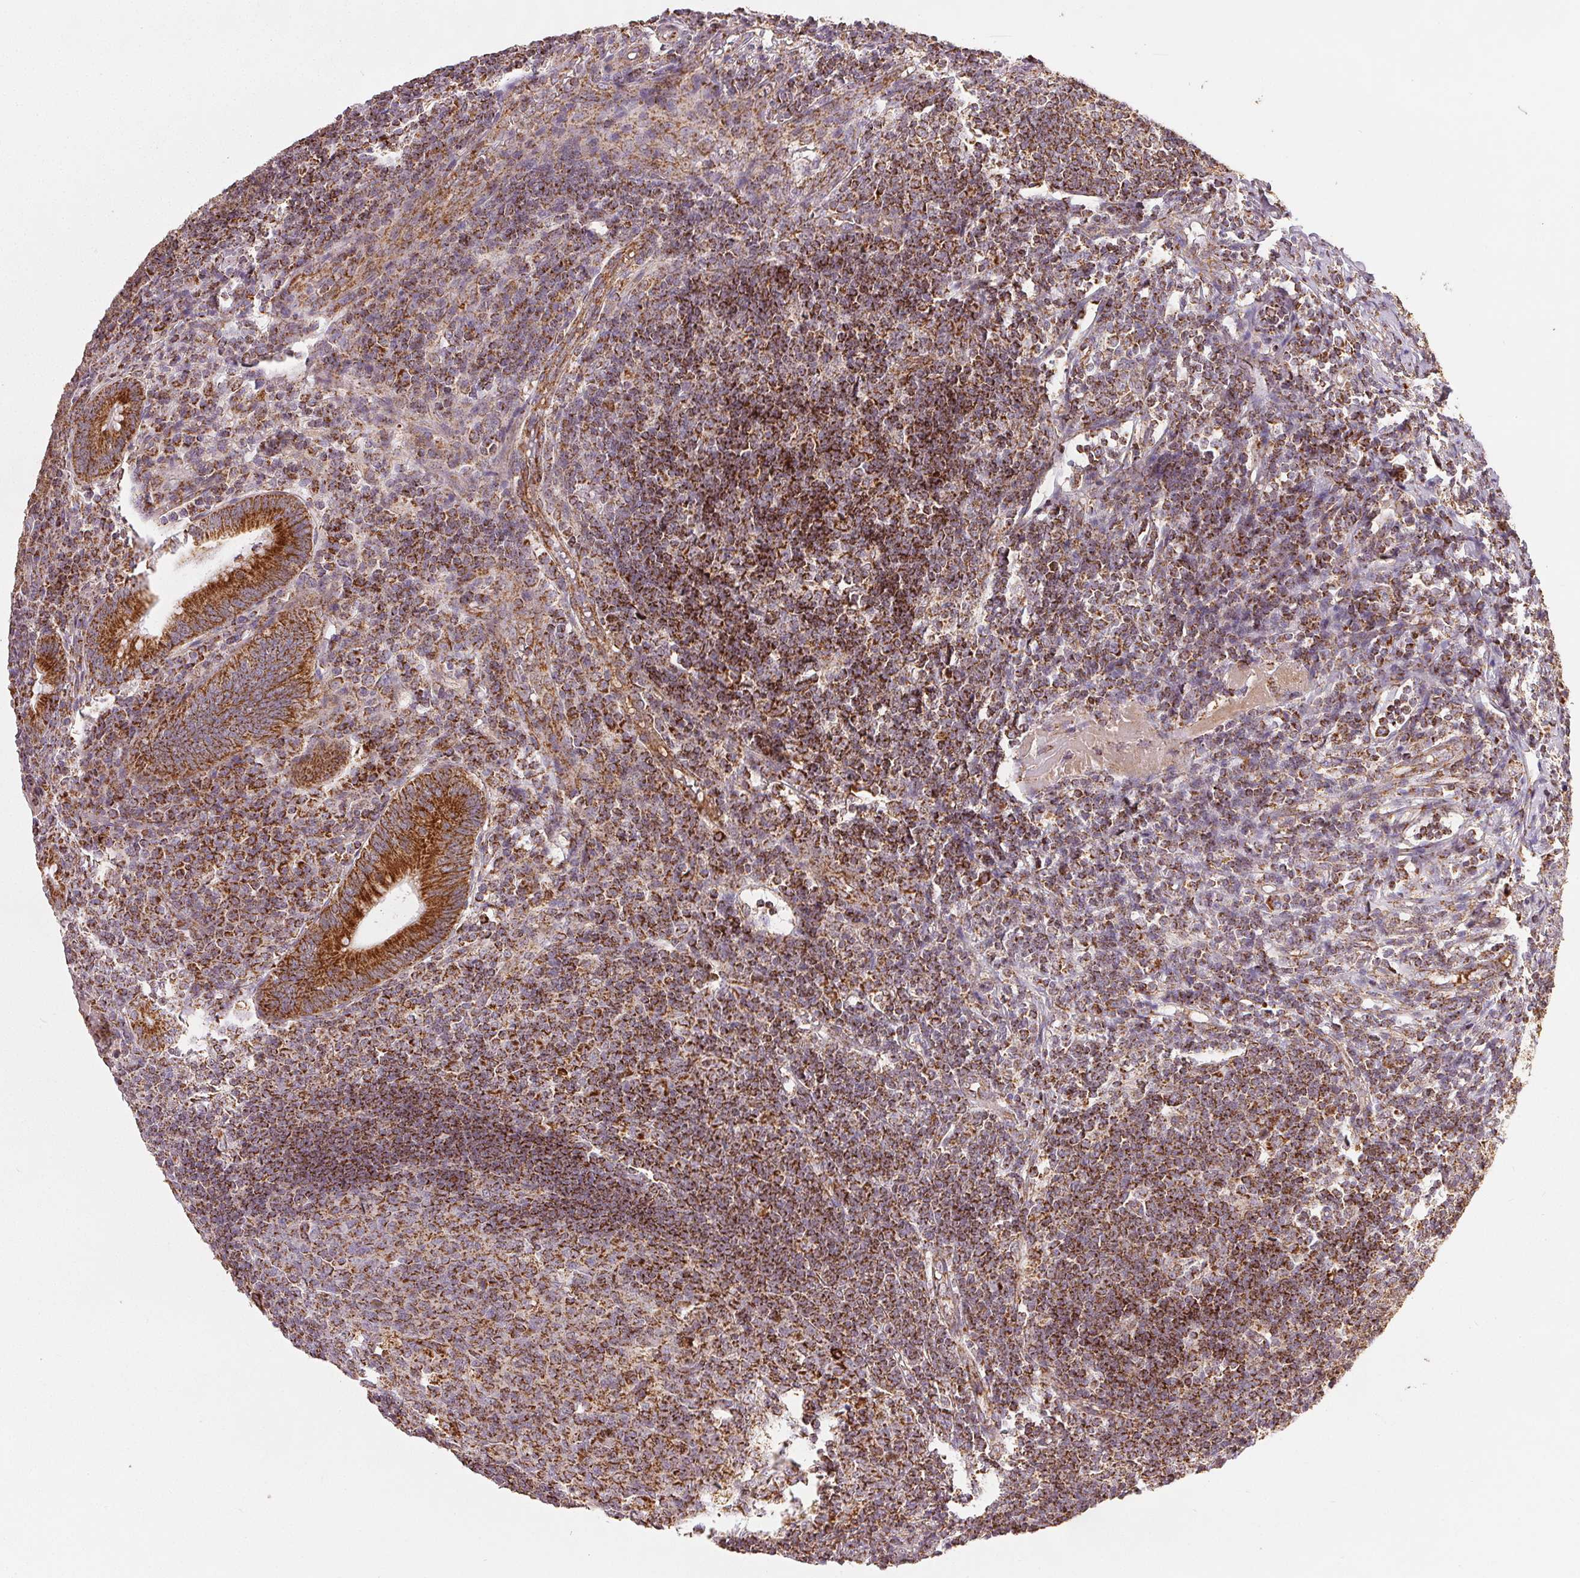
{"staining": {"intensity": "strong", "quantity": ">75%", "location": "cytoplasmic/membranous"}, "tissue": "appendix", "cell_type": "Glandular cells", "image_type": "normal", "snomed": [{"axis": "morphology", "description": "Normal tissue, NOS"}, {"axis": "topography", "description": "Appendix"}], "caption": "Immunohistochemistry histopathology image of normal appendix: human appendix stained using immunohistochemistry (IHC) exhibits high levels of strong protein expression localized specifically in the cytoplasmic/membranous of glandular cells, appearing as a cytoplasmic/membranous brown color.", "gene": "SDHB", "patient": {"sex": "male", "age": 18}}